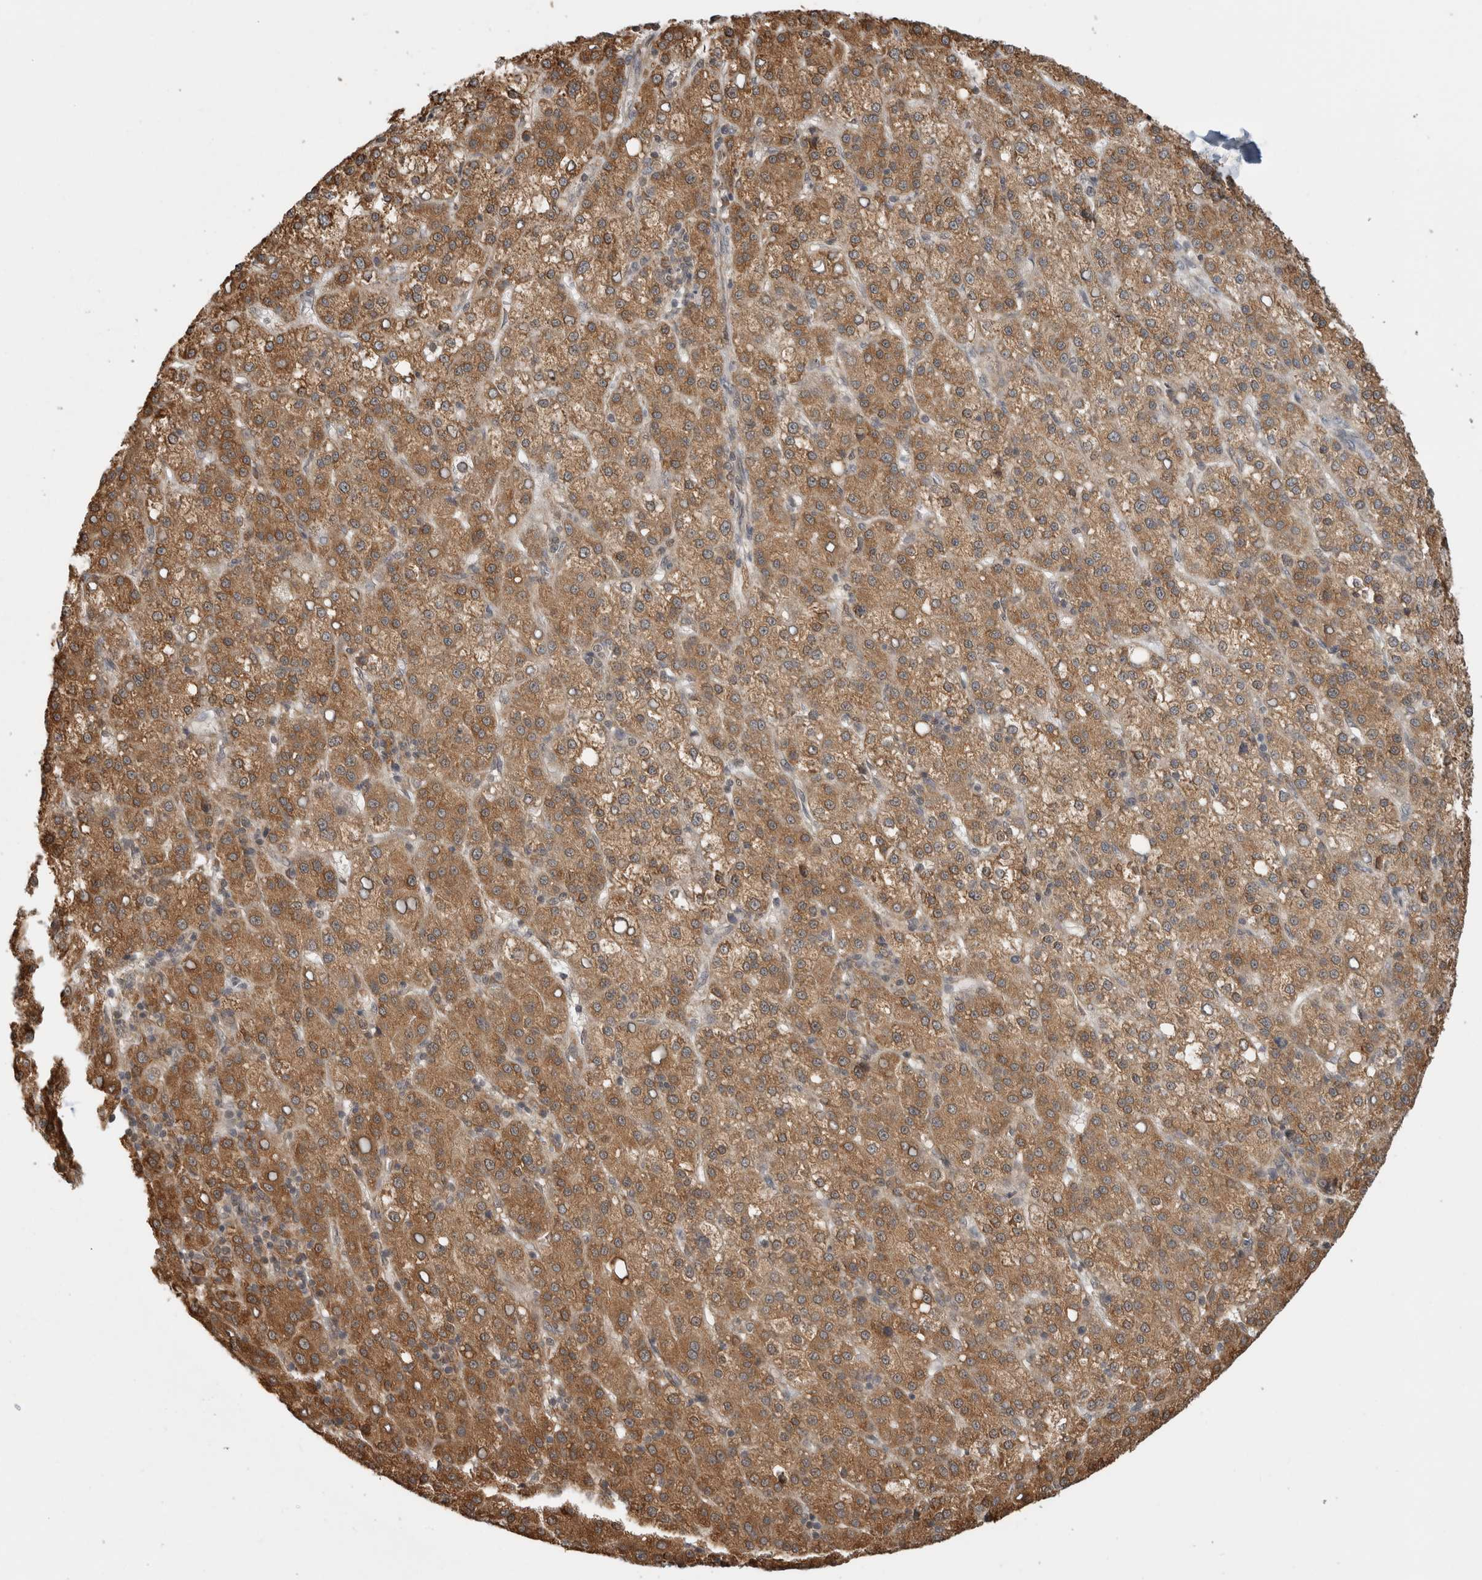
{"staining": {"intensity": "moderate", "quantity": ">75%", "location": "cytoplasmic/membranous"}, "tissue": "liver cancer", "cell_type": "Tumor cells", "image_type": "cancer", "snomed": [{"axis": "morphology", "description": "Carcinoma, Hepatocellular, NOS"}, {"axis": "topography", "description": "Liver"}], "caption": "Protein staining of hepatocellular carcinoma (liver) tissue displays moderate cytoplasmic/membranous staining in about >75% of tumor cells. The staining is performed using DAB (3,3'-diaminobenzidine) brown chromogen to label protein expression. The nuclei are counter-stained blue using hematoxylin.", "gene": "MS4A7", "patient": {"sex": "female", "age": 58}}